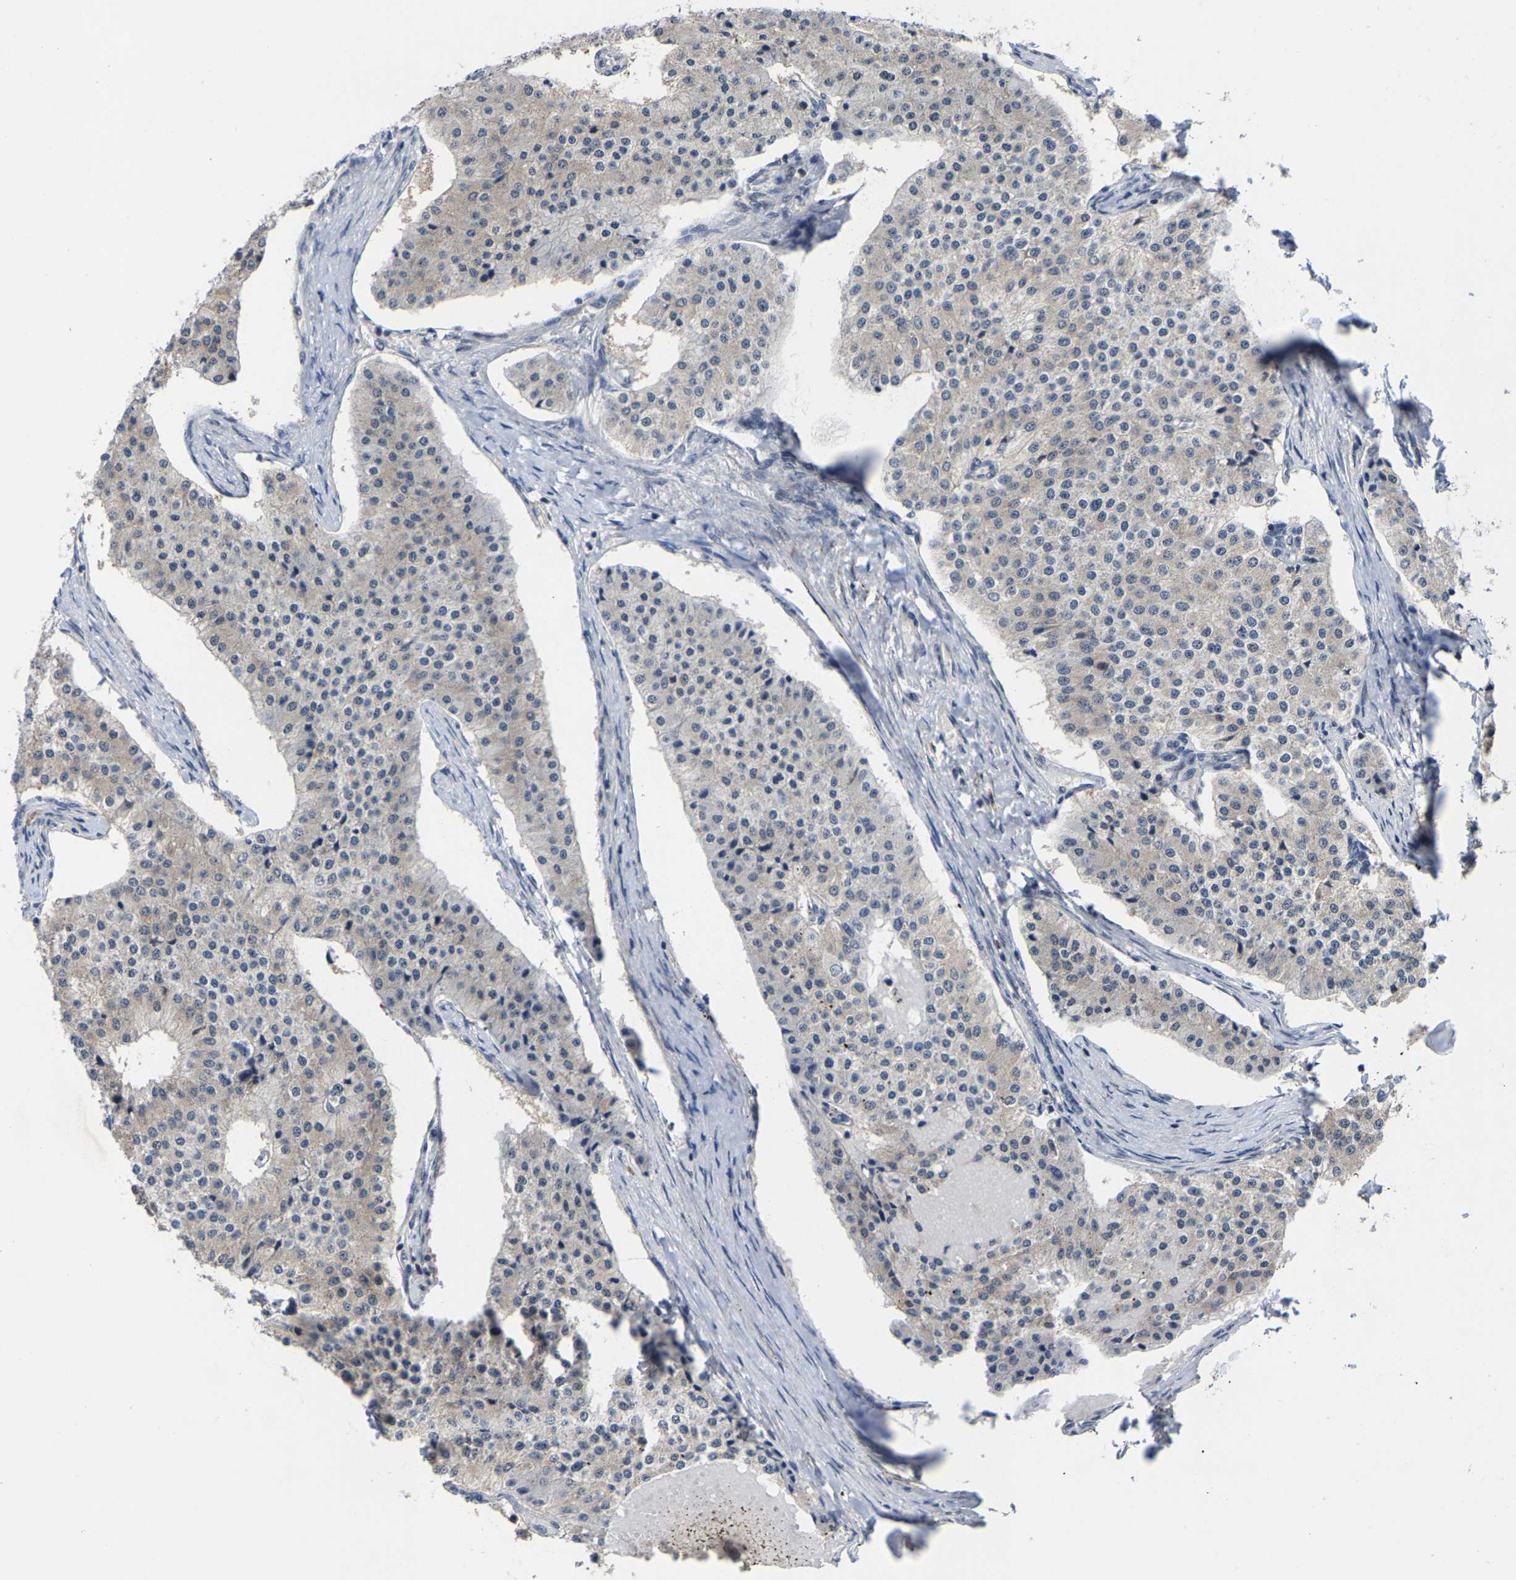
{"staining": {"intensity": "weak", "quantity": "<25%", "location": "cytoplasmic/membranous"}, "tissue": "carcinoid", "cell_type": "Tumor cells", "image_type": "cancer", "snomed": [{"axis": "morphology", "description": "Carcinoid, malignant, NOS"}, {"axis": "topography", "description": "Colon"}], "caption": "Tumor cells are negative for protein expression in human carcinoid.", "gene": "TDRKH", "patient": {"sex": "female", "age": 52}}